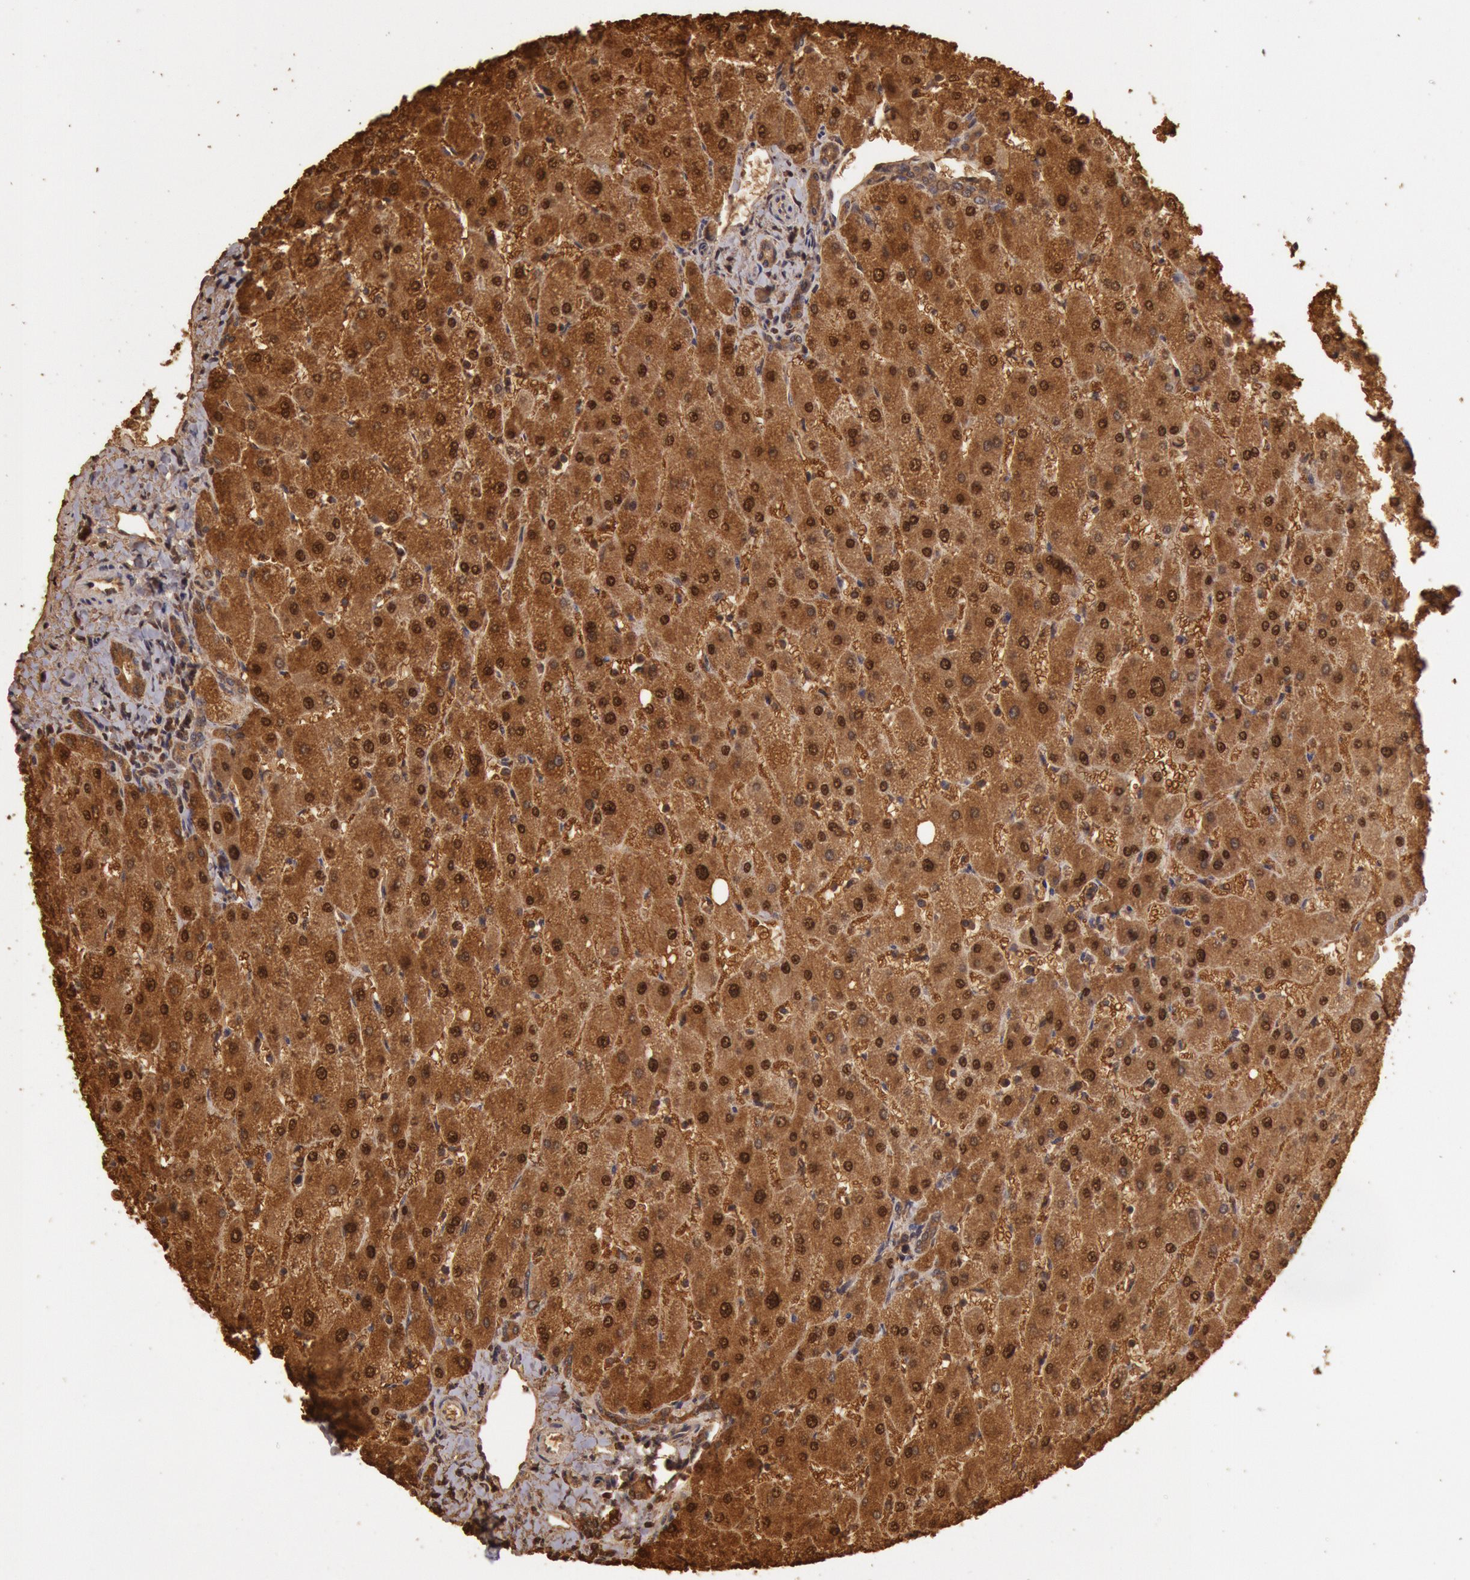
{"staining": {"intensity": "moderate", "quantity": ">75%", "location": "cytoplasmic/membranous"}, "tissue": "liver", "cell_type": "Cholangiocytes", "image_type": "normal", "snomed": [{"axis": "morphology", "description": "Normal tissue, NOS"}, {"axis": "topography", "description": "Liver"}], "caption": "Liver stained with a brown dye reveals moderate cytoplasmic/membranous positive positivity in approximately >75% of cholangiocytes.", "gene": "SOD1", "patient": {"sex": "male", "age": 67}}